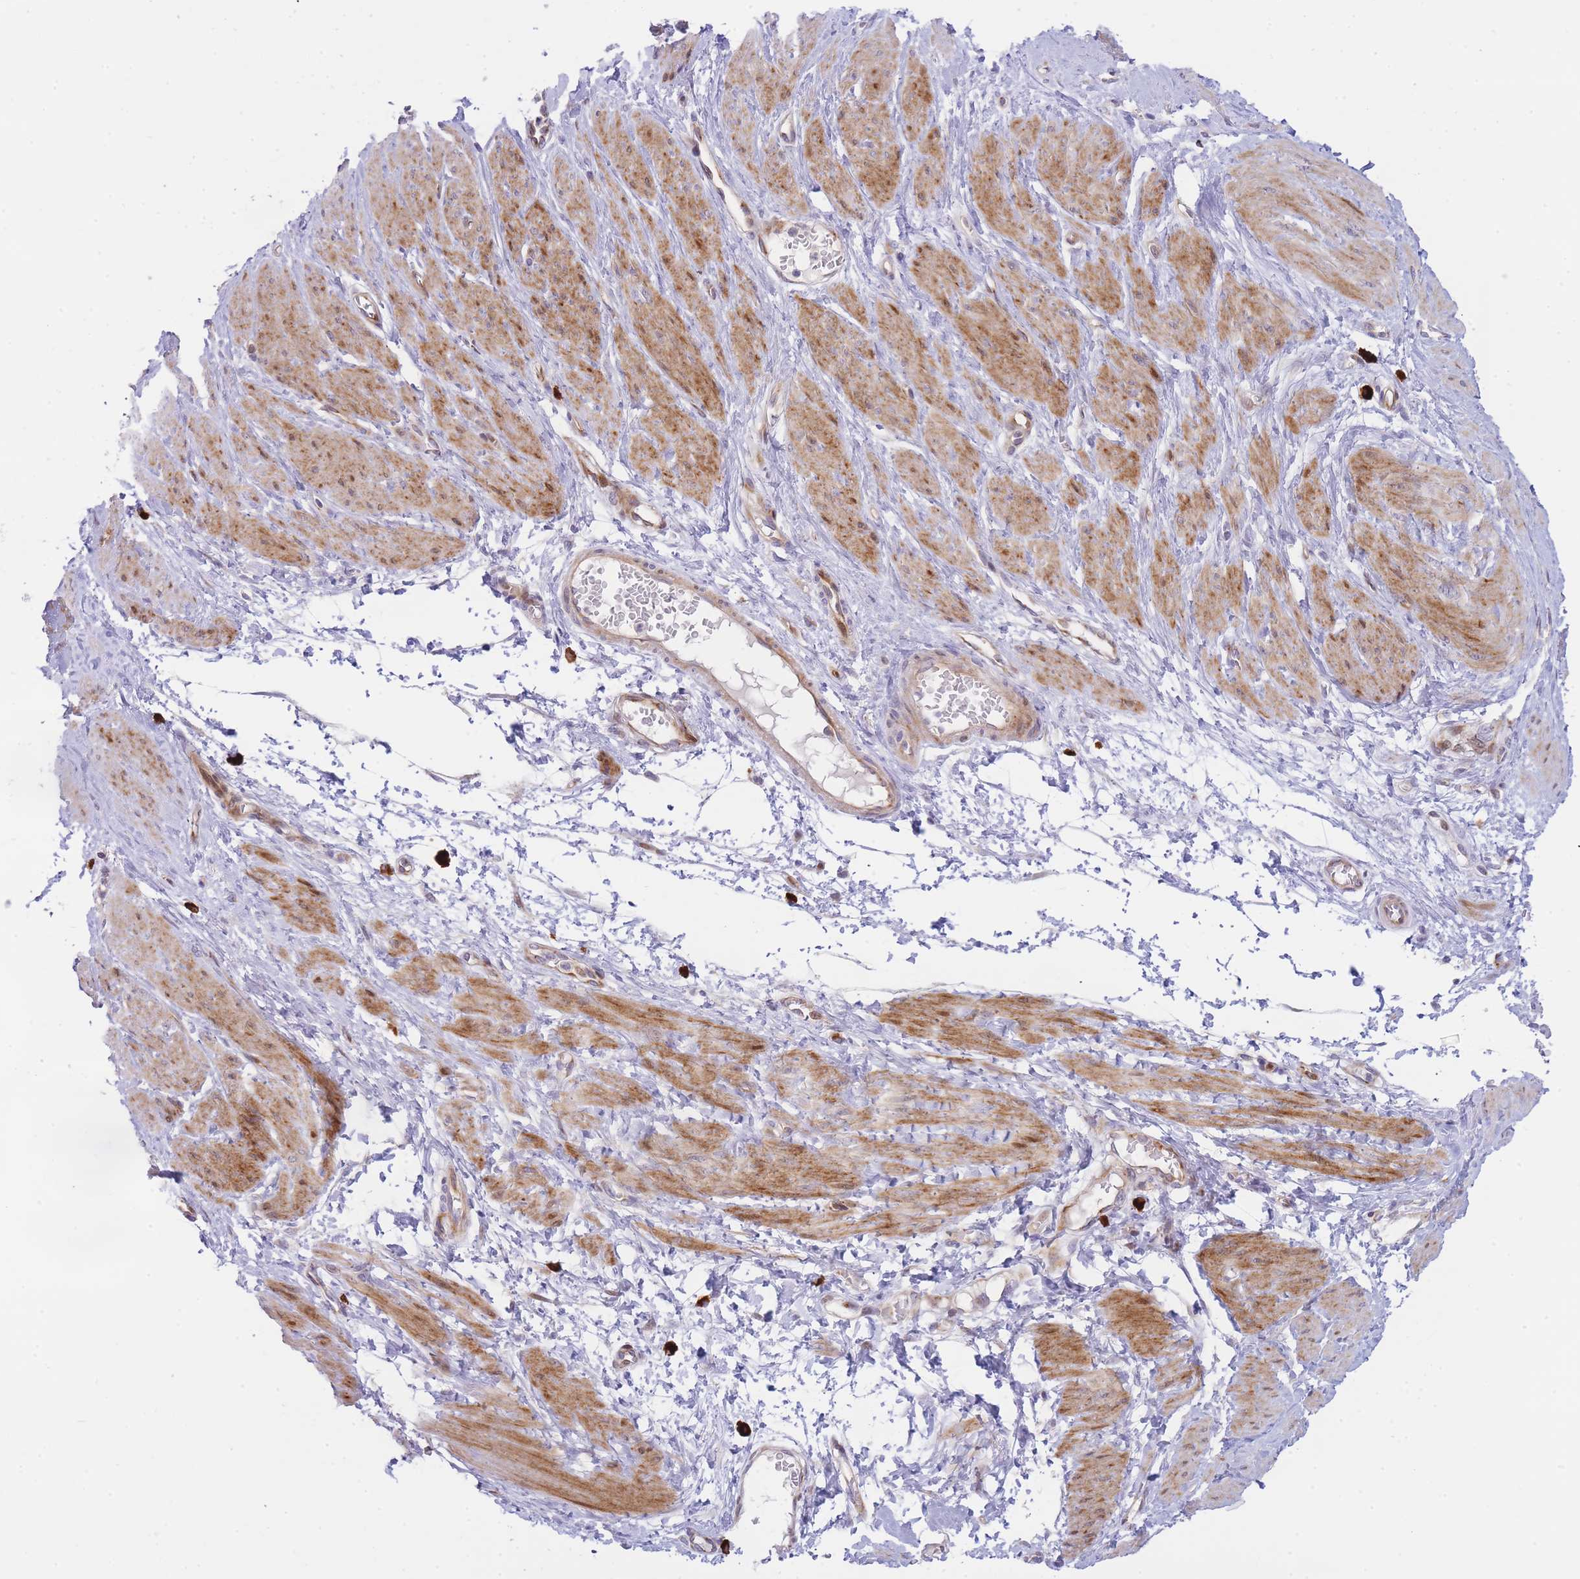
{"staining": {"intensity": "strong", "quantity": "25%-75%", "location": "cytoplasmic/membranous"}, "tissue": "smooth muscle", "cell_type": "Smooth muscle cells", "image_type": "normal", "snomed": [{"axis": "morphology", "description": "Normal tissue, NOS"}, {"axis": "topography", "description": "Smooth muscle"}, {"axis": "topography", "description": "Uterus"}], "caption": "Immunohistochemical staining of normal smooth muscle exhibits high levels of strong cytoplasmic/membranous staining in approximately 25%-75% of smooth muscle cells.", "gene": "ATP5MC2", "patient": {"sex": "female", "age": 39}}